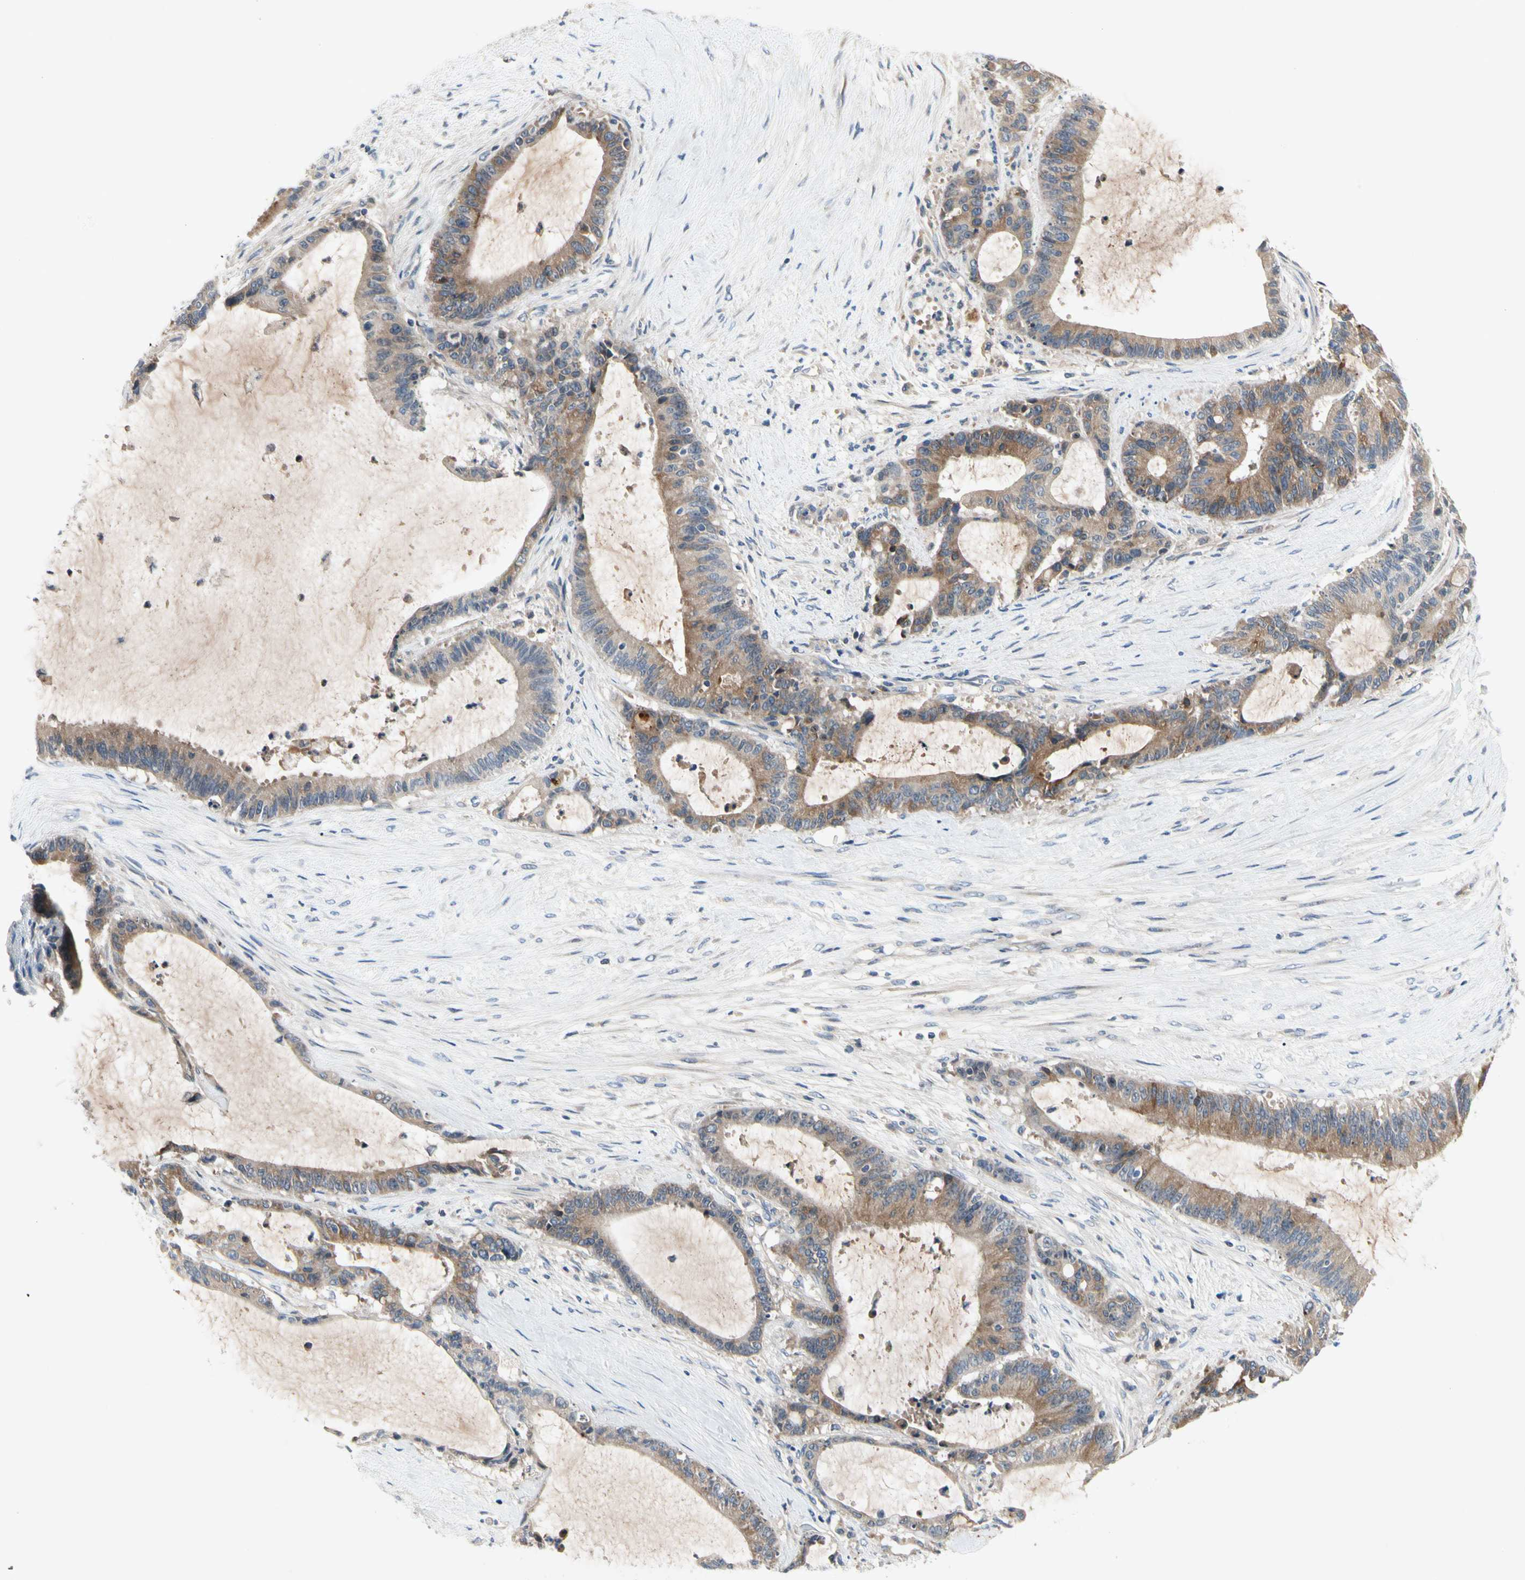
{"staining": {"intensity": "weak", "quantity": ">75%", "location": "cytoplasmic/membranous"}, "tissue": "liver cancer", "cell_type": "Tumor cells", "image_type": "cancer", "snomed": [{"axis": "morphology", "description": "Cholangiocarcinoma"}, {"axis": "topography", "description": "Liver"}], "caption": "Cholangiocarcinoma (liver) stained for a protein (brown) shows weak cytoplasmic/membranous positive positivity in about >75% of tumor cells.", "gene": "GAS6", "patient": {"sex": "female", "age": 73}}